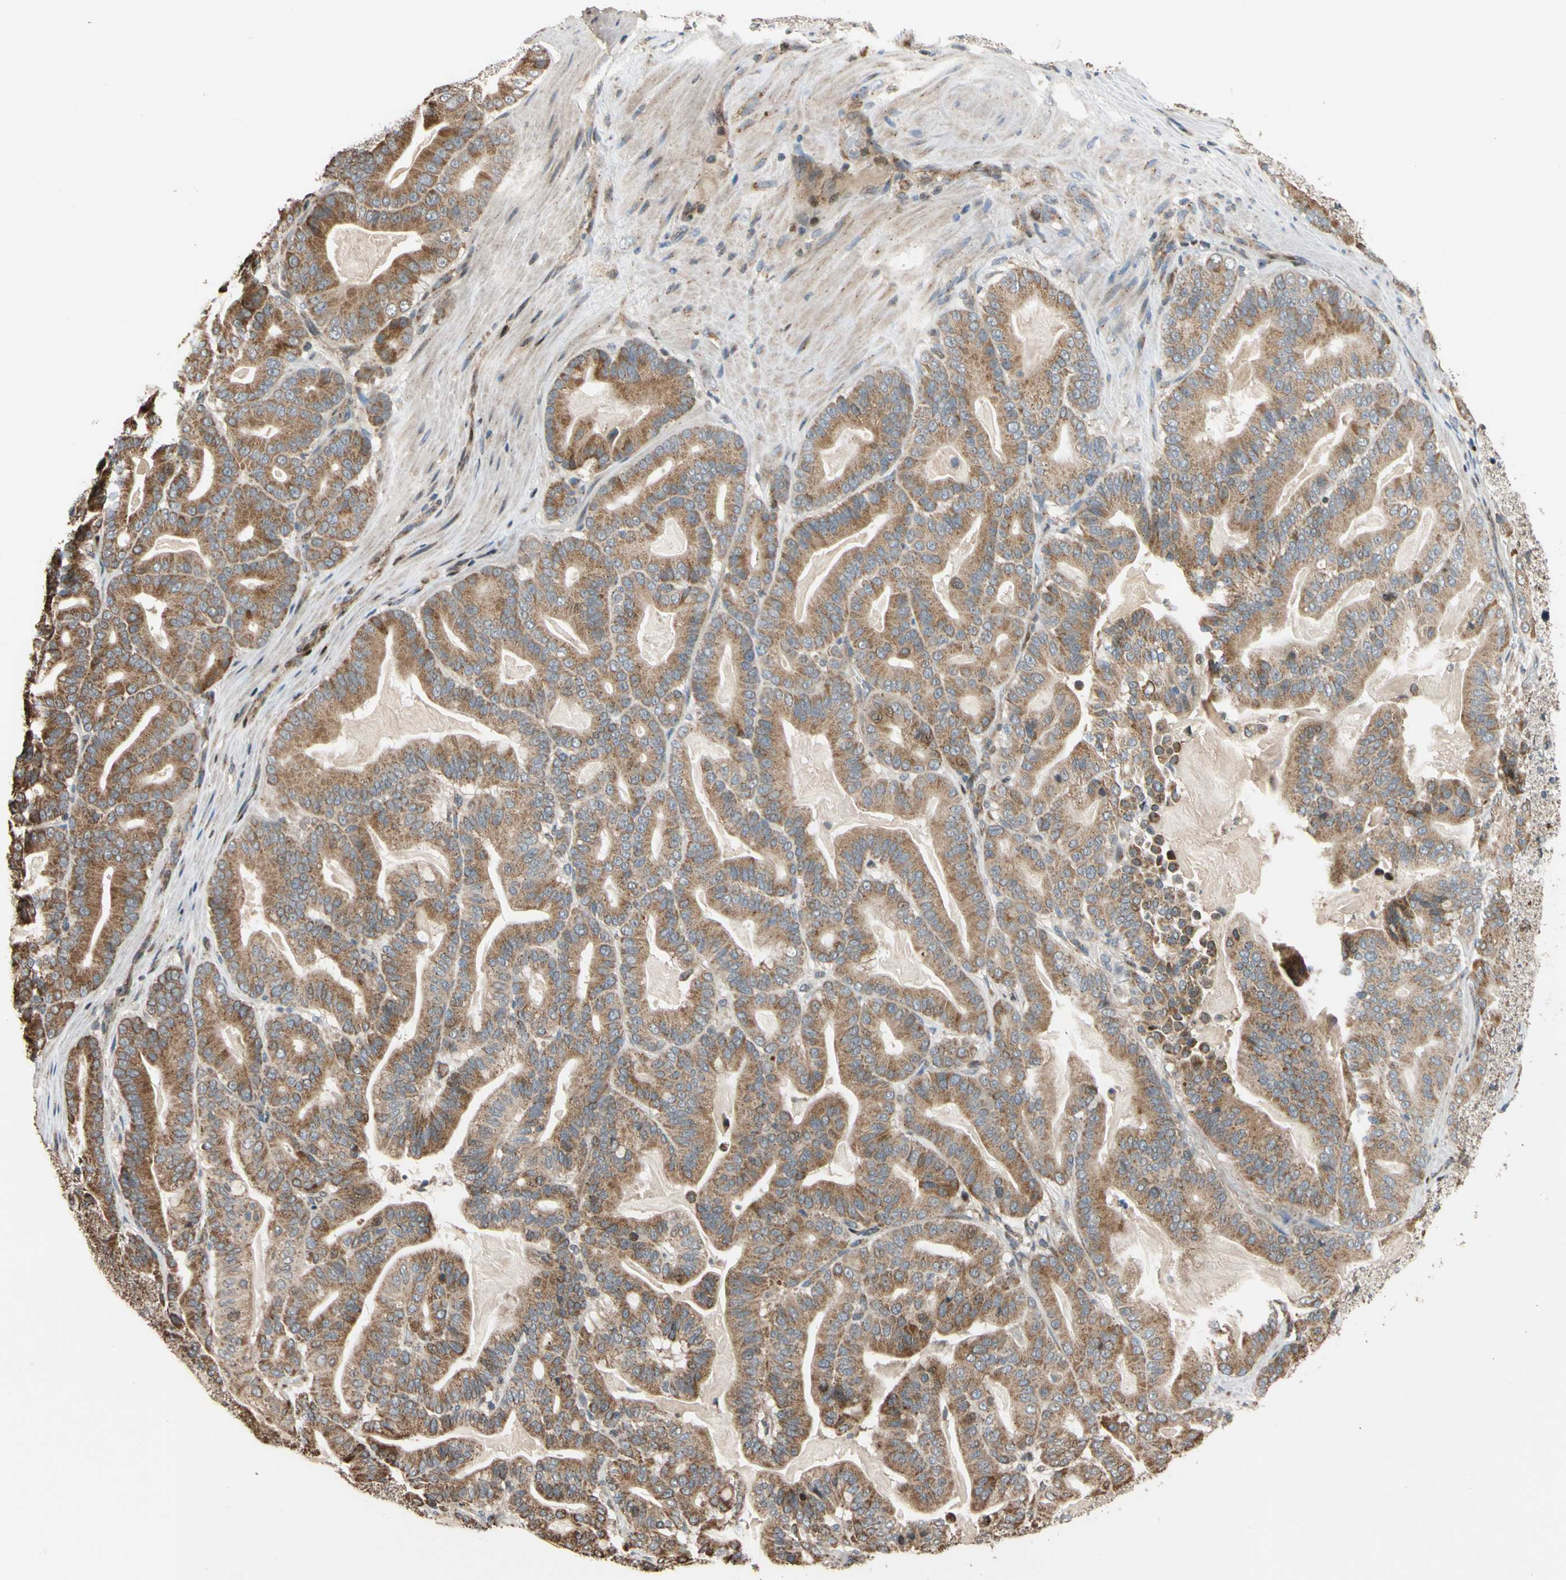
{"staining": {"intensity": "moderate", "quantity": ">75%", "location": "cytoplasmic/membranous"}, "tissue": "pancreatic cancer", "cell_type": "Tumor cells", "image_type": "cancer", "snomed": [{"axis": "morphology", "description": "Adenocarcinoma, NOS"}, {"axis": "topography", "description": "Pancreas"}], "caption": "Adenocarcinoma (pancreatic) tissue exhibits moderate cytoplasmic/membranous staining in approximately >75% of tumor cells, visualized by immunohistochemistry.", "gene": "IP6K2", "patient": {"sex": "male", "age": 63}}